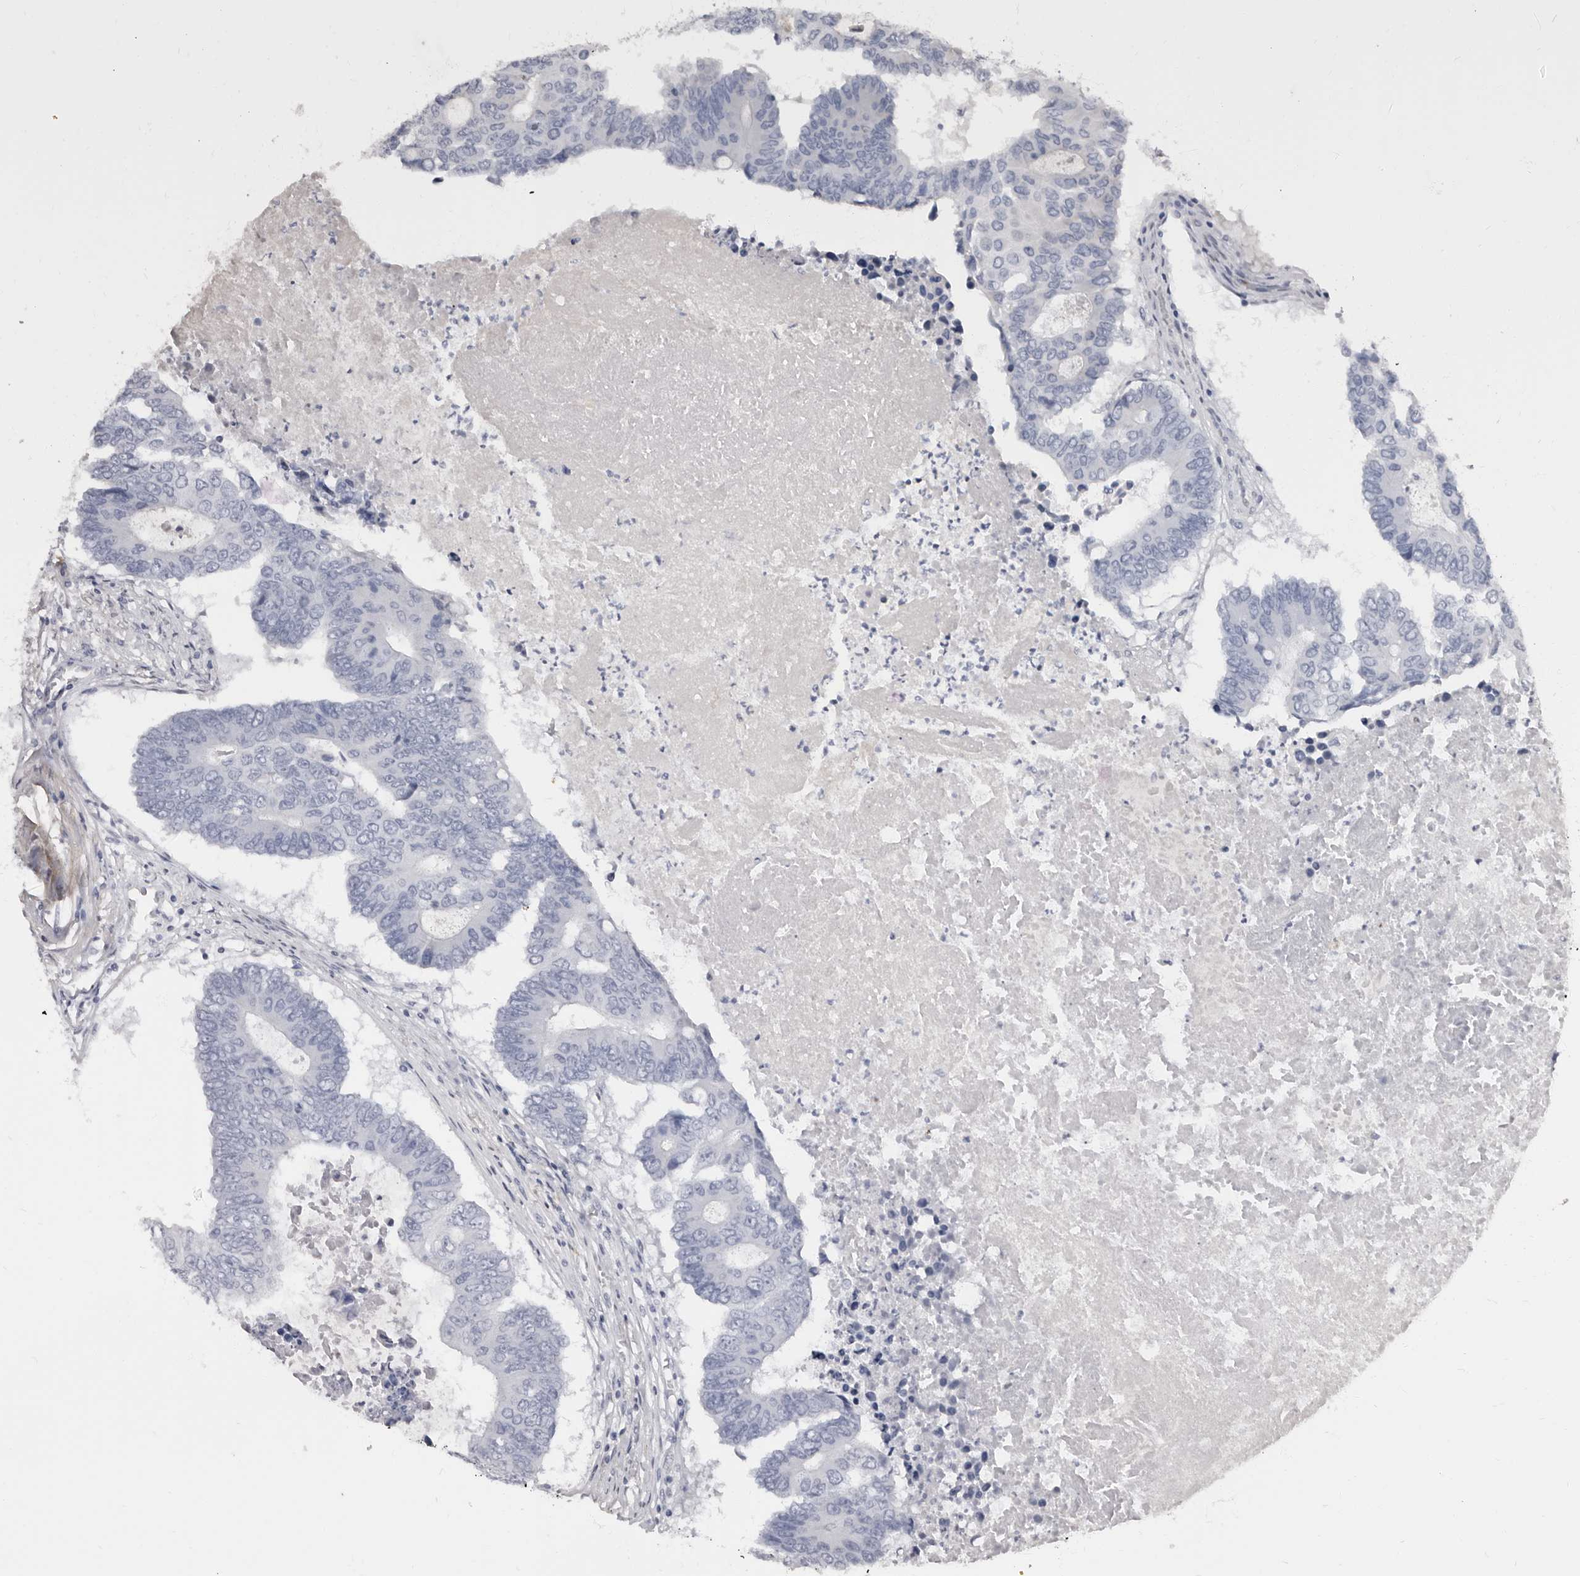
{"staining": {"intensity": "negative", "quantity": "none", "location": "none"}, "tissue": "colorectal cancer", "cell_type": "Tumor cells", "image_type": "cancer", "snomed": [{"axis": "morphology", "description": "Adenocarcinoma, NOS"}, {"axis": "topography", "description": "Colon"}], "caption": "Immunohistochemistry (IHC) micrograph of neoplastic tissue: human adenocarcinoma (colorectal) stained with DAB (3,3'-diaminobenzidine) reveals no significant protein staining in tumor cells.", "gene": "MRGPRF", "patient": {"sex": "male", "age": 87}}